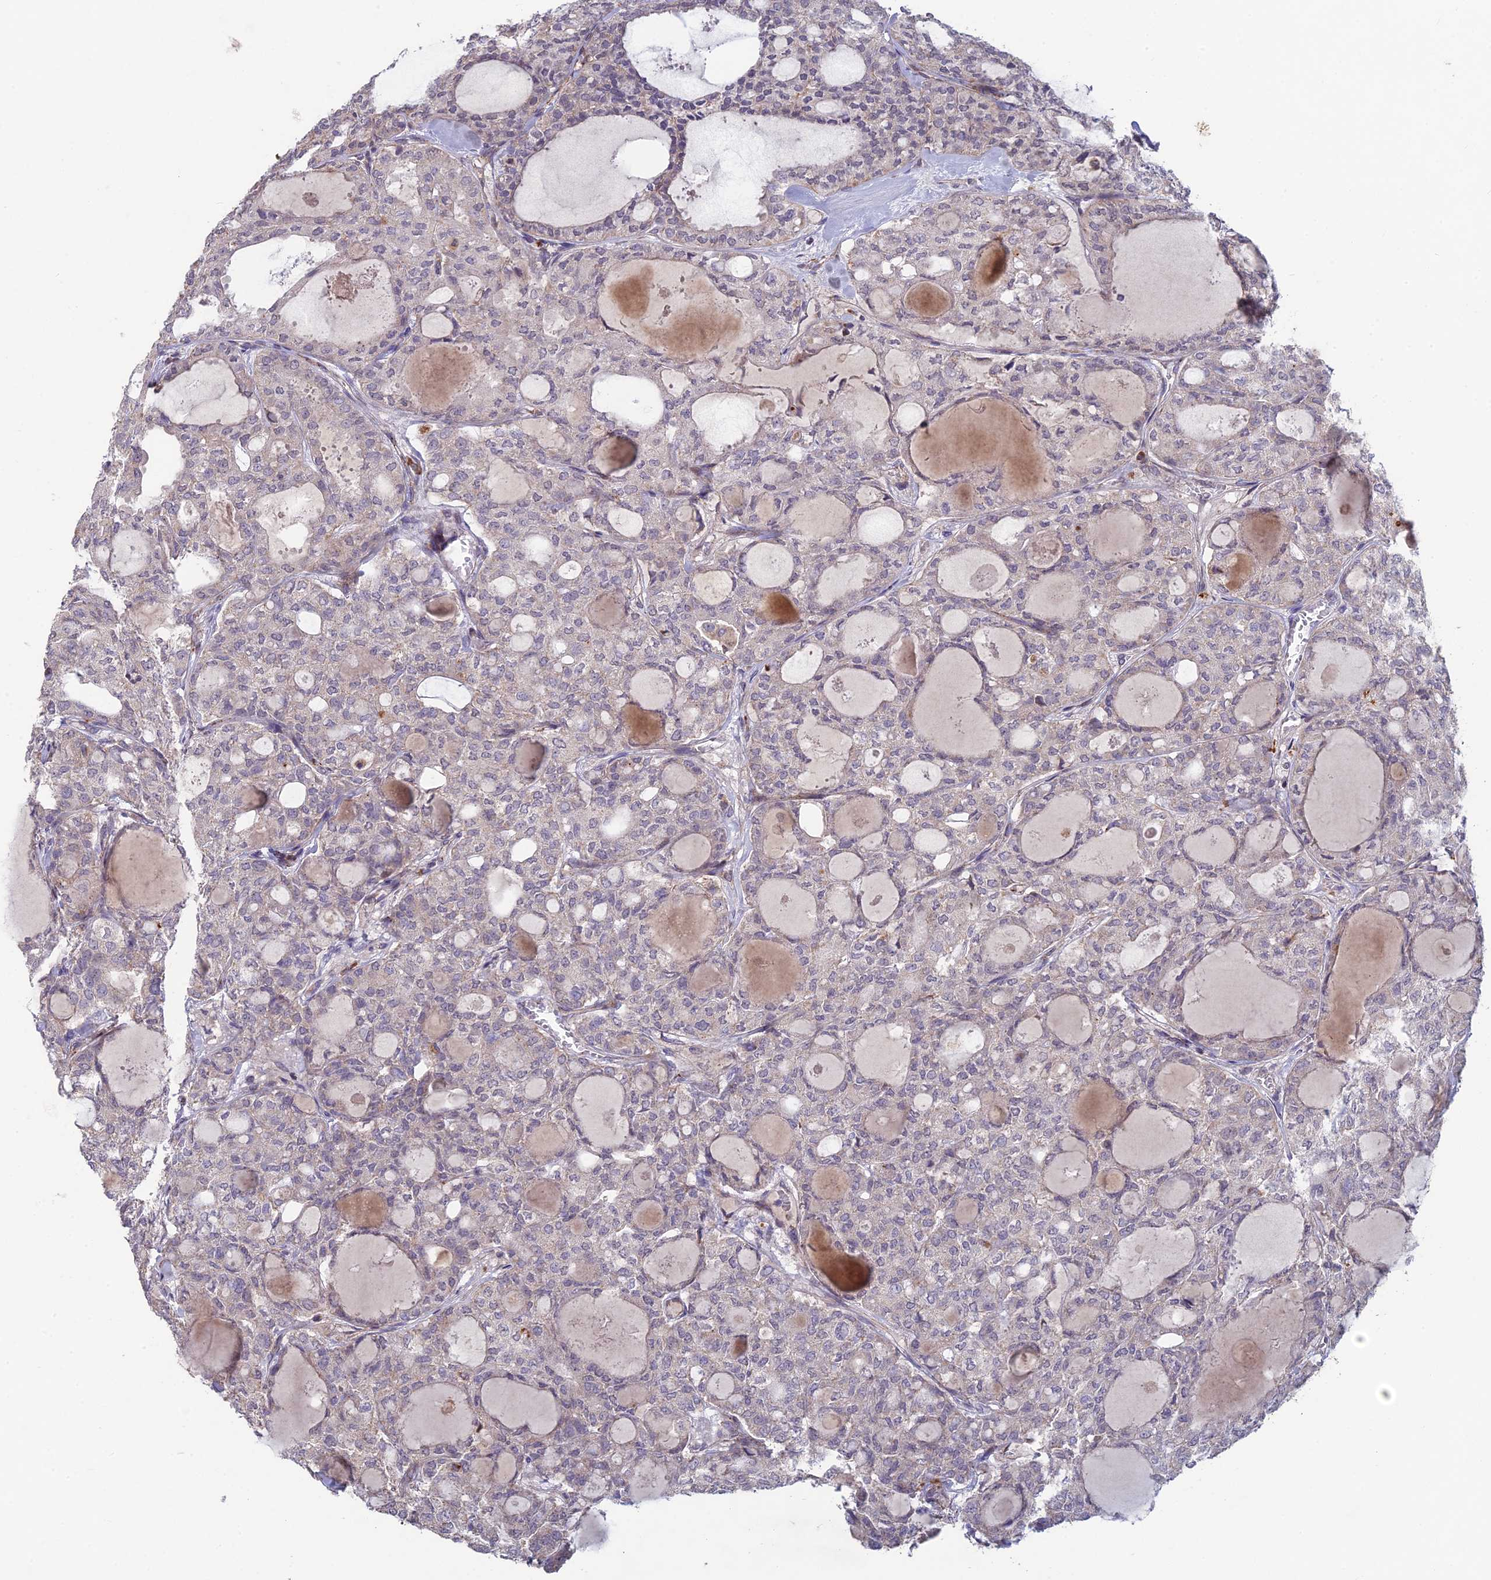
{"staining": {"intensity": "negative", "quantity": "none", "location": "none"}, "tissue": "thyroid cancer", "cell_type": "Tumor cells", "image_type": "cancer", "snomed": [{"axis": "morphology", "description": "Follicular adenoma carcinoma, NOS"}, {"axis": "topography", "description": "Thyroid gland"}], "caption": "Tumor cells show no significant expression in thyroid cancer (follicular adenoma carcinoma).", "gene": "FOXS1", "patient": {"sex": "male", "age": 75}}